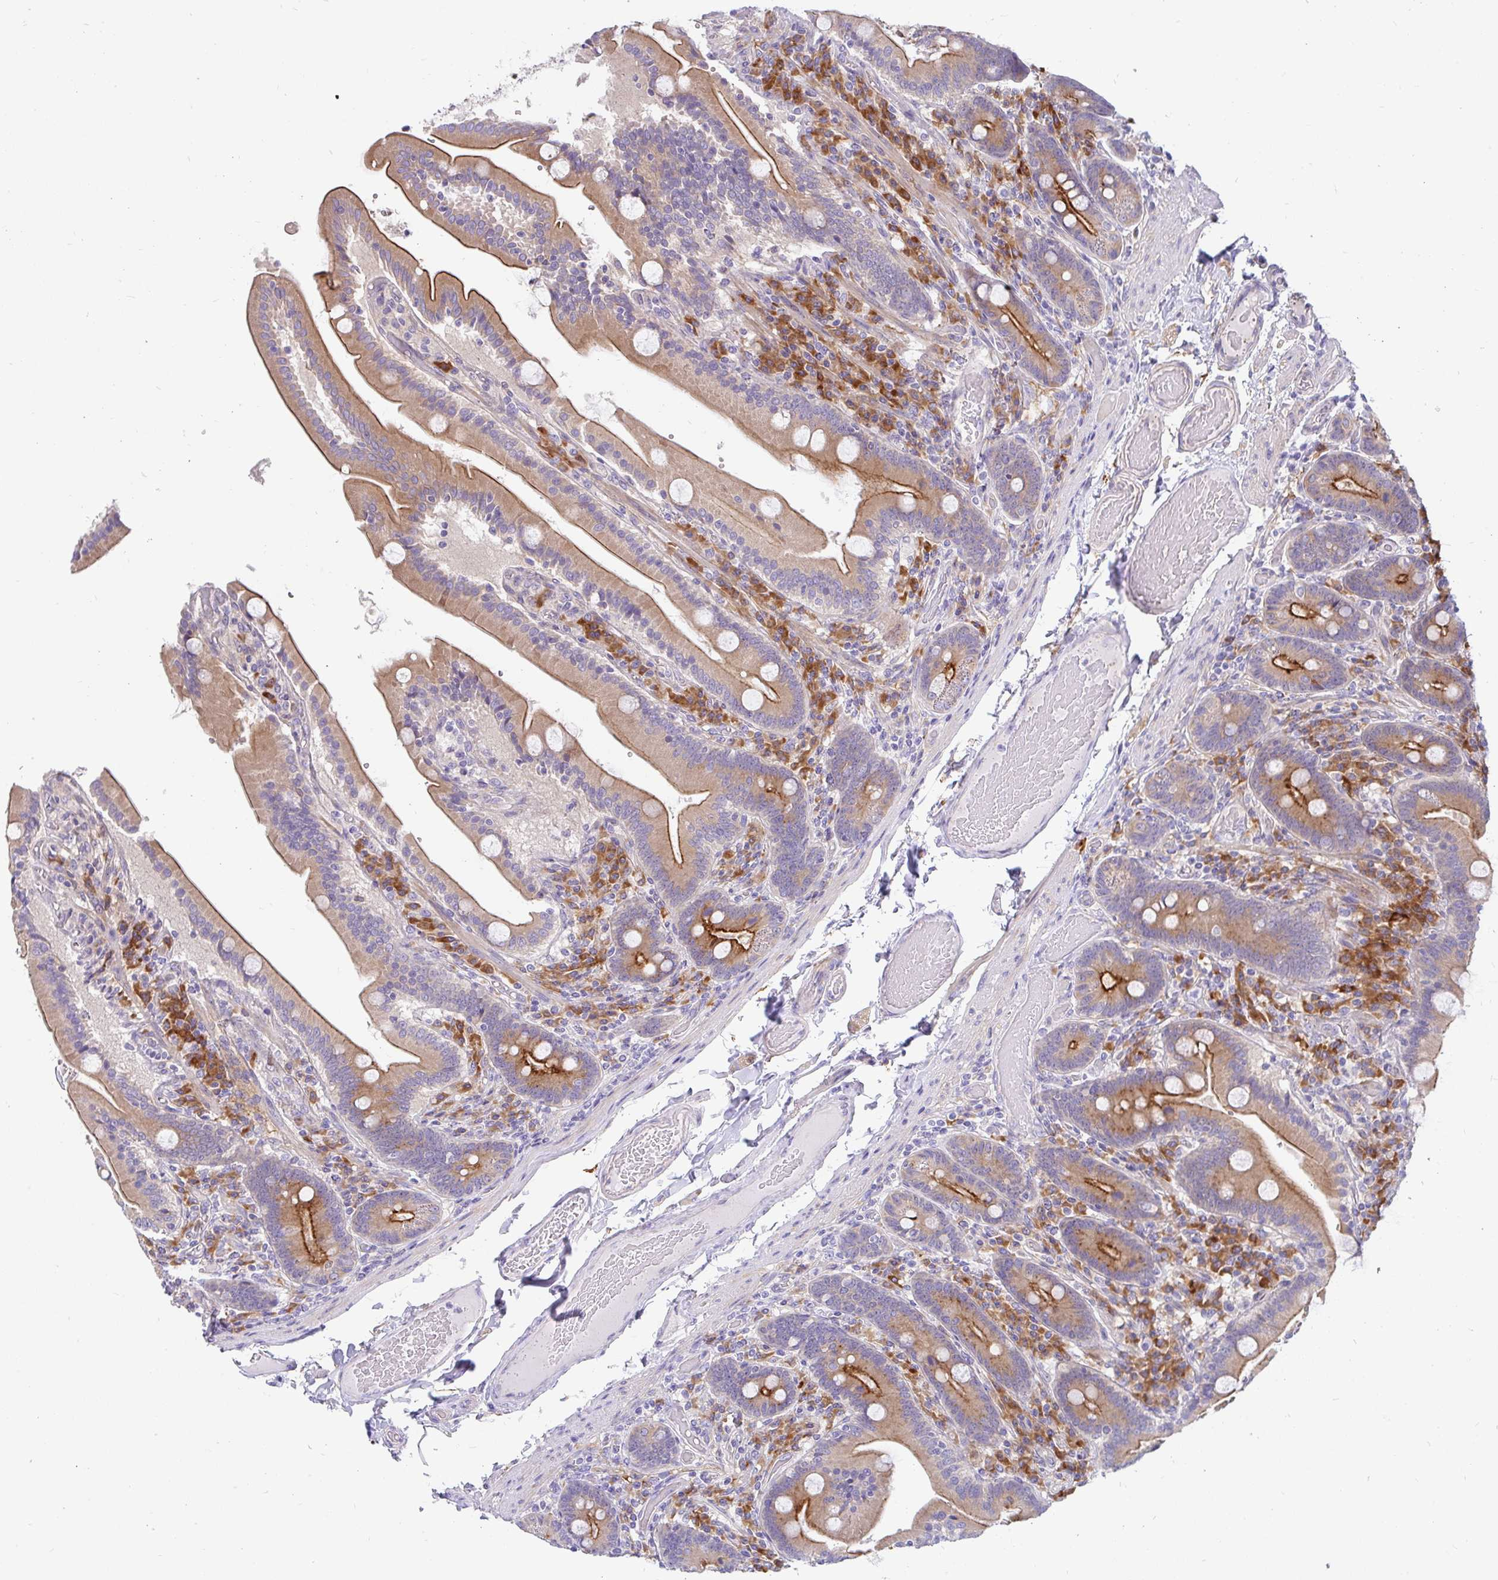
{"staining": {"intensity": "moderate", "quantity": ">75%", "location": "cytoplasmic/membranous"}, "tissue": "duodenum", "cell_type": "Glandular cells", "image_type": "normal", "snomed": [{"axis": "morphology", "description": "Normal tissue, NOS"}, {"axis": "topography", "description": "Duodenum"}], "caption": "Brown immunohistochemical staining in unremarkable duodenum reveals moderate cytoplasmic/membranous staining in about >75% of glandular cells.", "gene": "LRRC26", "patient": {"sex": "female", "age": 62}}